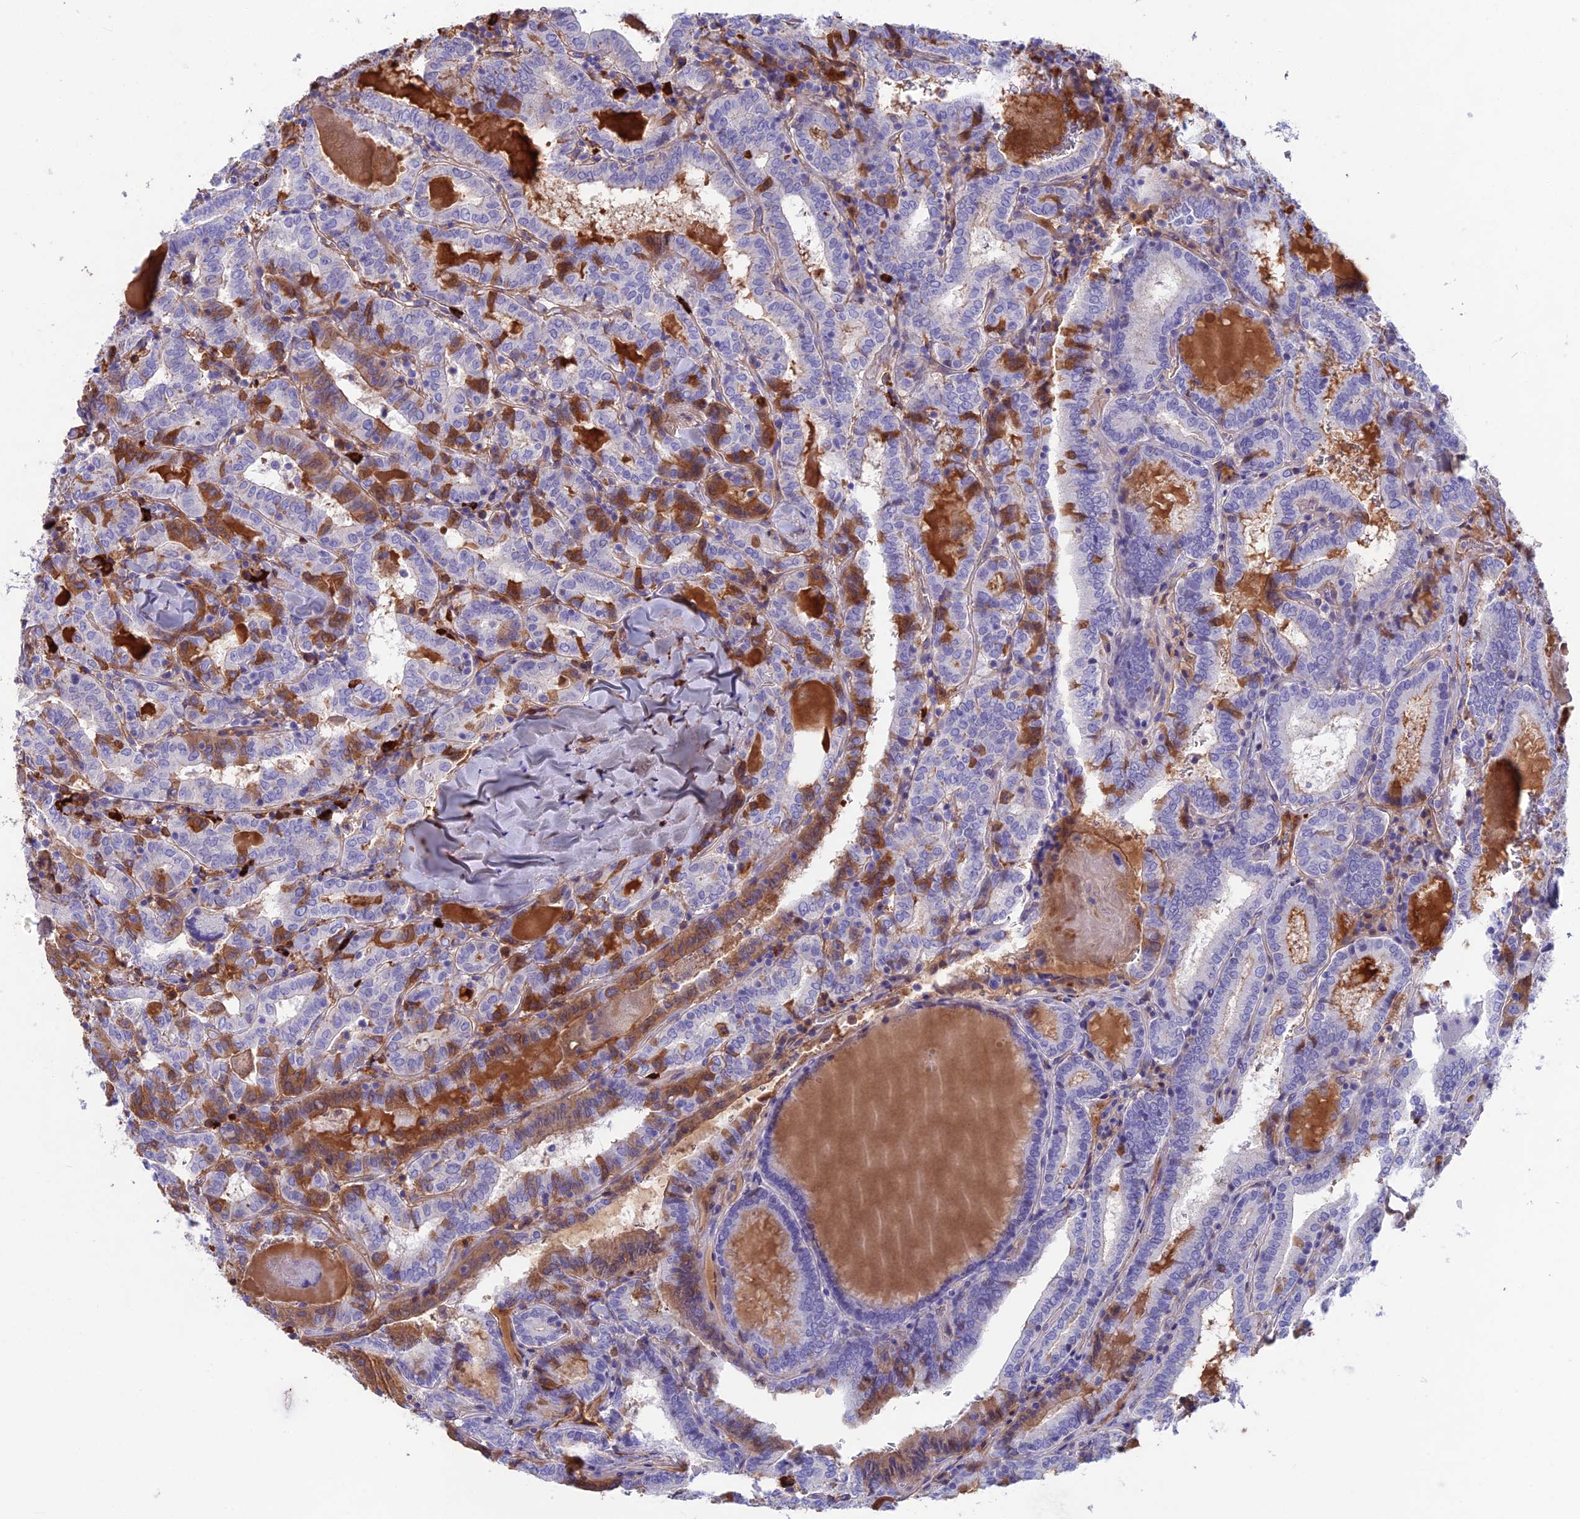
{"staining": {"intensity": "moderate", "quantity": "<25%", "location": "cytoplasmic/membranous"}, "tissue": "thyroid cancer", "cell_type": "Tumor cells", "image_type": "cancer", "snomed": [{"axis": "morphology", "description": "Papillary adenocarcinoma, NOS"}, {"axis": "topography", "description": "Thyroid gland"}], "caption": "Thyroid cancer (papillary adenocarcinoma) tissue demonstrates moderate cytoplasmic/membranous expression in about <25% of tumor cells (DAB IHC, brown staining for protein, blue staining for nuclei).", "gene": "SNAP91", "patient": {"sex": "female", "age": 72}}